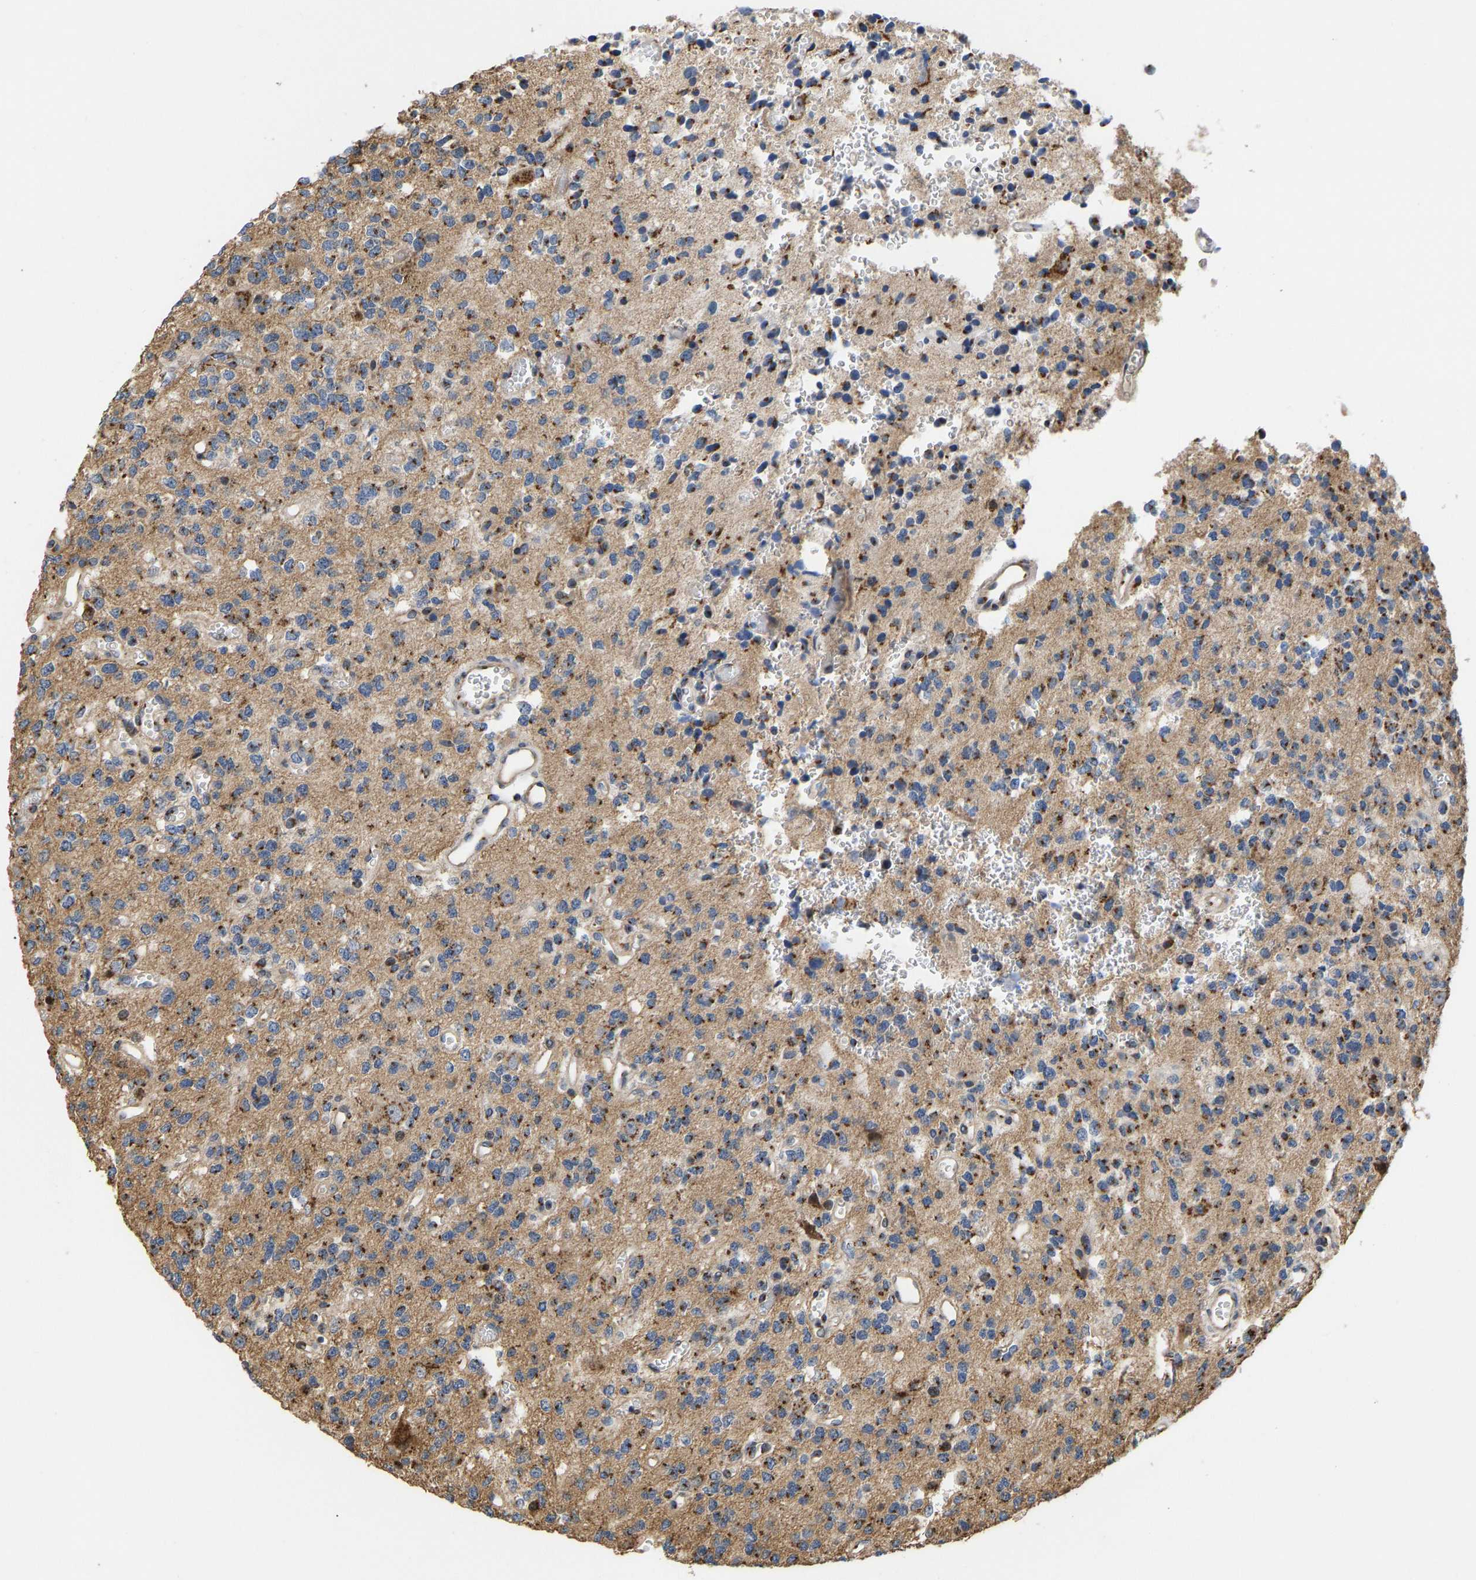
{"staining": {"intensity": "moderate", "quantity": ">75%", "location": "cytoplasmic/membranous"}, "tissue": "glioma", "cell_type": "Tumor cells", "image_type": "cancer", "snomed": [{"axis": "morphology", "description": "Glioma, malignant, Low grade"}, {"axis": "topography", "description": "Brain"}], "caption": "Immunohistochemistry (DAB (3,3'-diaminobenzidine)) staining of human glioma demonstrates moderate cytoplasmic/membranous protein expression in approximately >75% of tumor cells.", "gene": "YIPF4", "patient": {"sex": "male", "age": 38}}